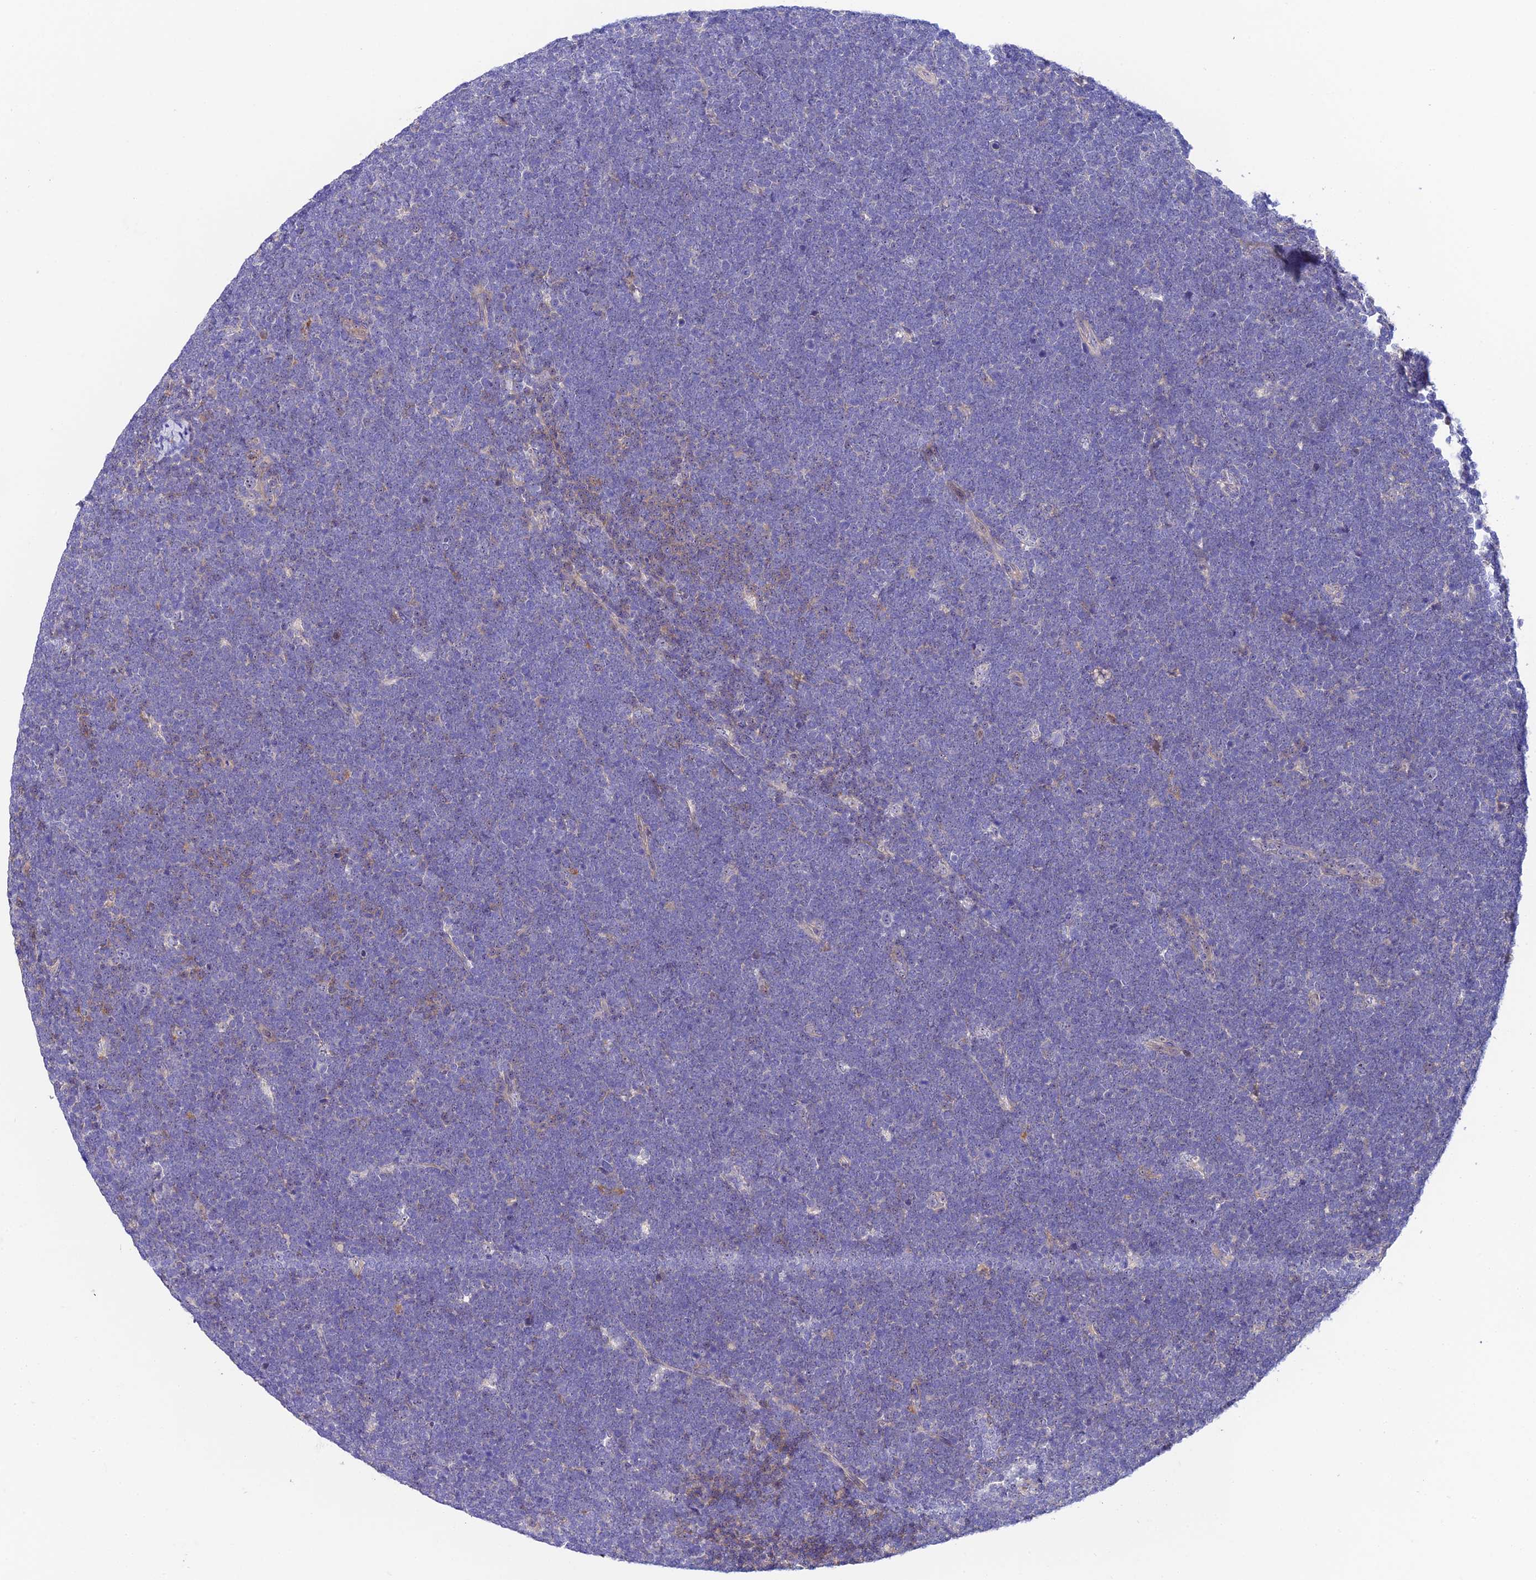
{"staining": {"intensity": "negative", "quantity": "none", "location": "none"}, "tissue": "lymphoma", "cell_type": "Tumor cells", "image_type": "cancer", "snomed": [{"axis": "morphology", "description": "Malignant lymphoma, non-Hodgkin's type, High grade"}, {"axis": "topography", "description": "Lymph node"}], "caption": "The photomicrograph reveals no significant staining in tumor cells of high-grade malignant lymphoma, non-Hodgkin's type. (DAB IHC visualized using brightfield microscopy, high magnification).", "gene": "DUSP29", "patient": {"sex": "male", "age": 13}}